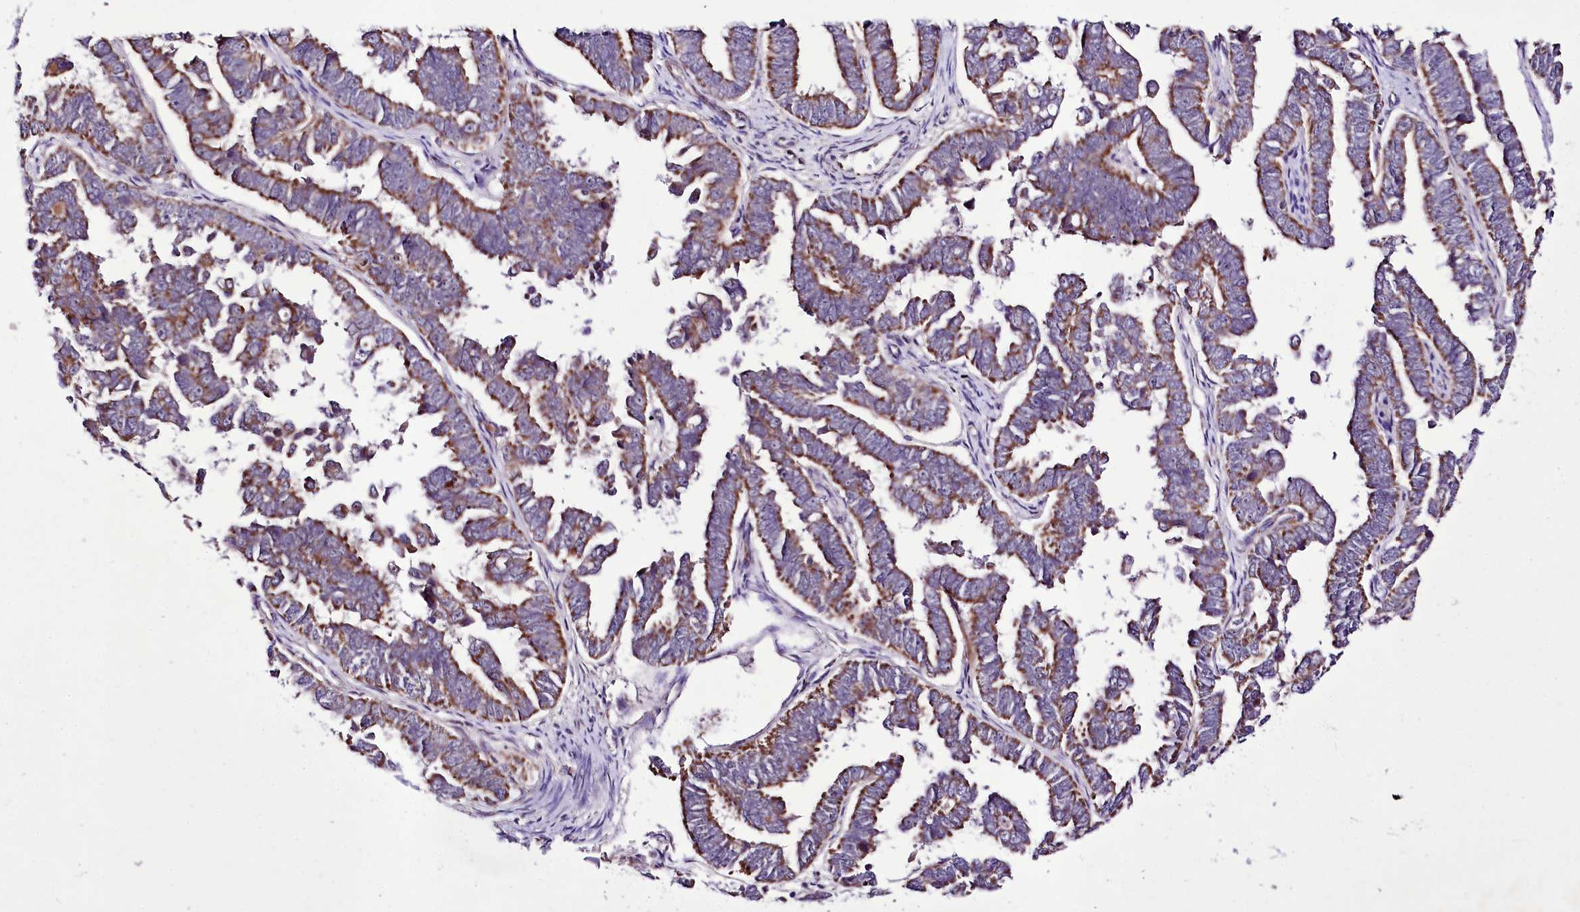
{"staining": {"intensity": "moderate", "quantity": ">75%", "location": "cytoplasmic/membranous"}, "tissue": "endometrial cancer", "cell_type": "Tumor cells", "image_type": "cancer", "snomed": [{"axis": "morphology", "description": "Adenocarcinoma, NOS"}, {"axis": "topography", "description": "Endometrium"}], "caption": "Endometrial adenocarcinoma stained for a protein (brown) exhibits moderate cytoplasmic/membranous positive positivity in about >75% of tumor cells.", "gene": "ATE1", "patient": {"sex": "female", "age": 75}}